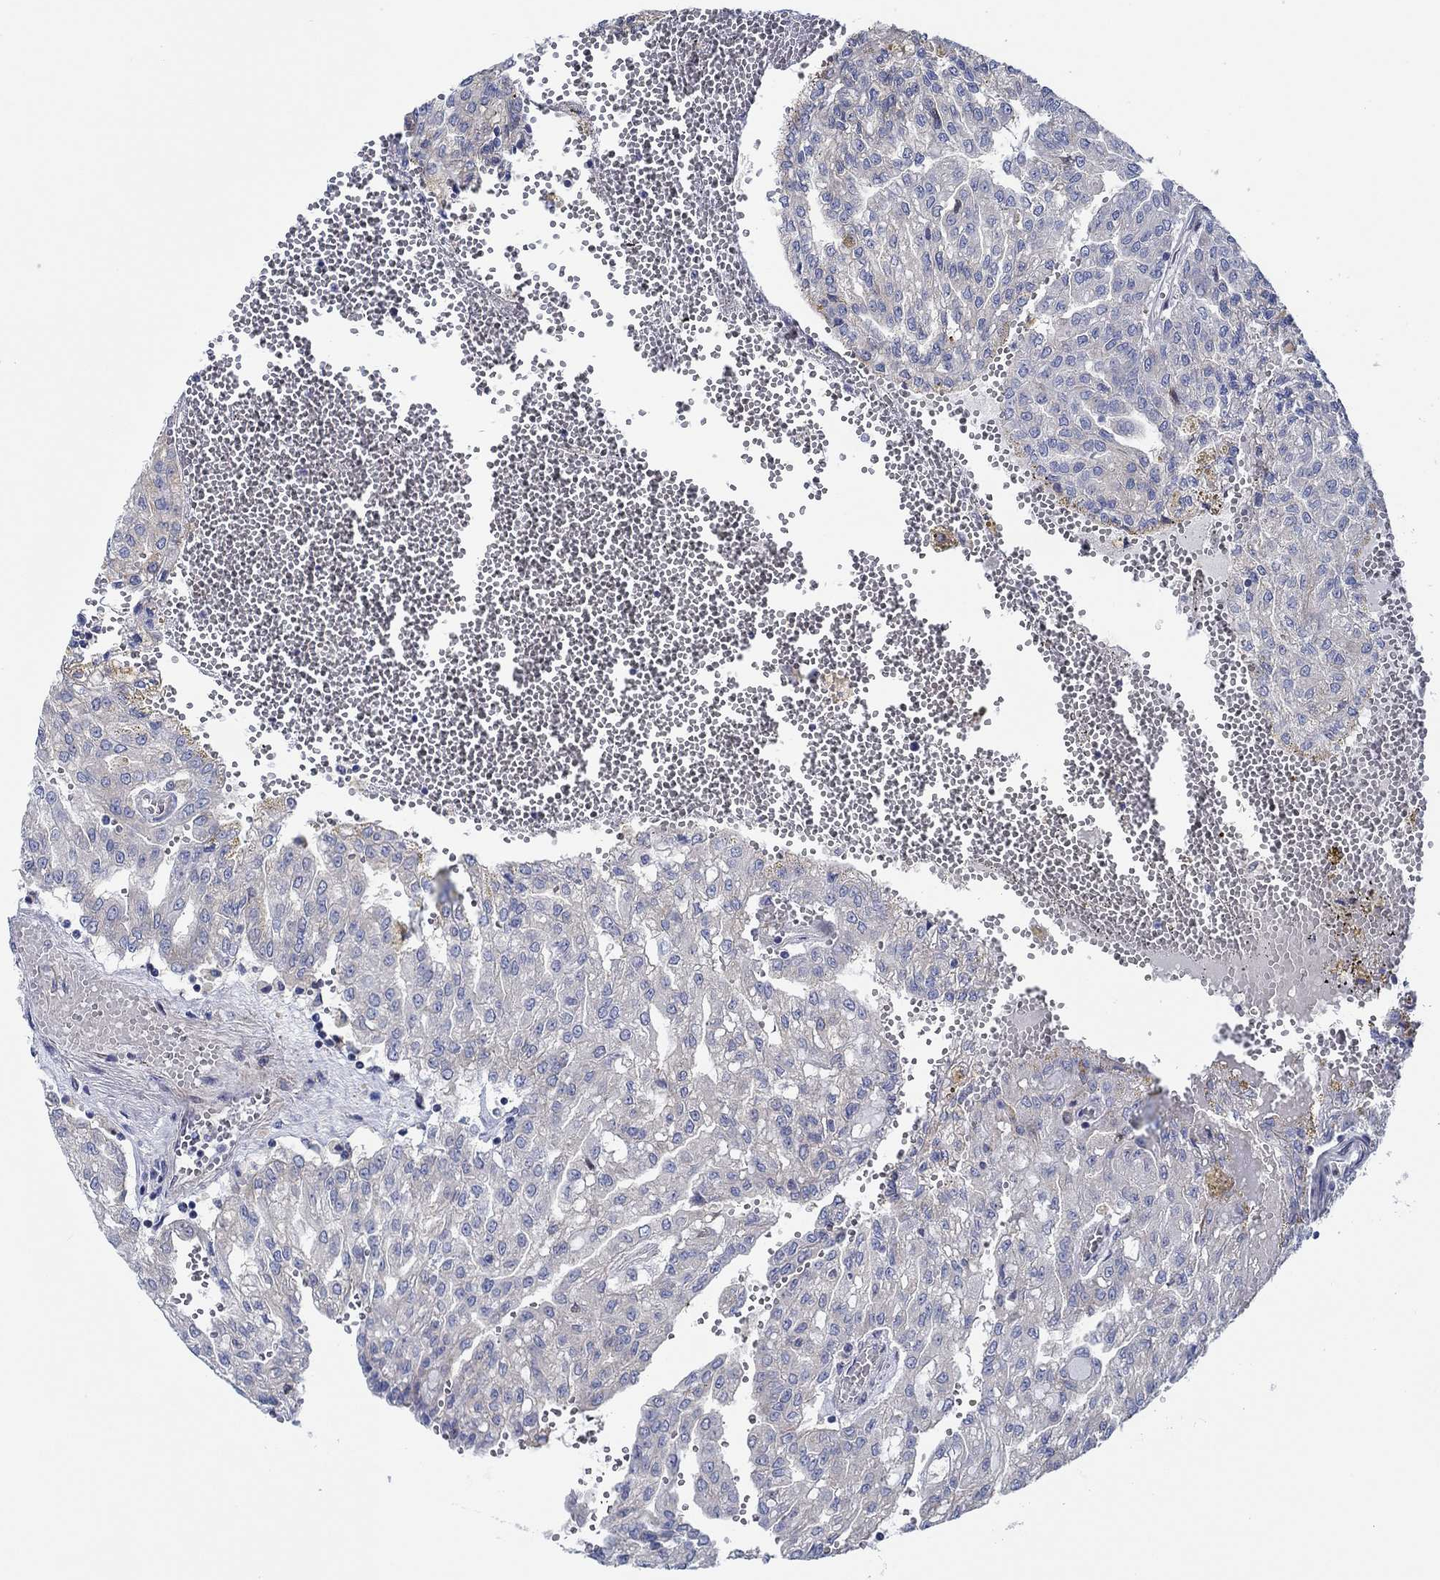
{"staining": {"intensity": "negative", "quantity": "none", "location": "none"}, "tissue": "renal cancer", "cell_type": "Tumor cells", "image_type": "cancer", "snomed": [{"axis": "morphology", "description": "Adenocarcinoma, NOS"}, {"axis": "topography", "description": "Kidney"}], "caption": "Renal cancer (adenocarcinoma) stained for a protein using immunohistochemistry shows no expression tumor cells.", "gene": "FMN1", "patient": {"sex": "male", "age": 63}}